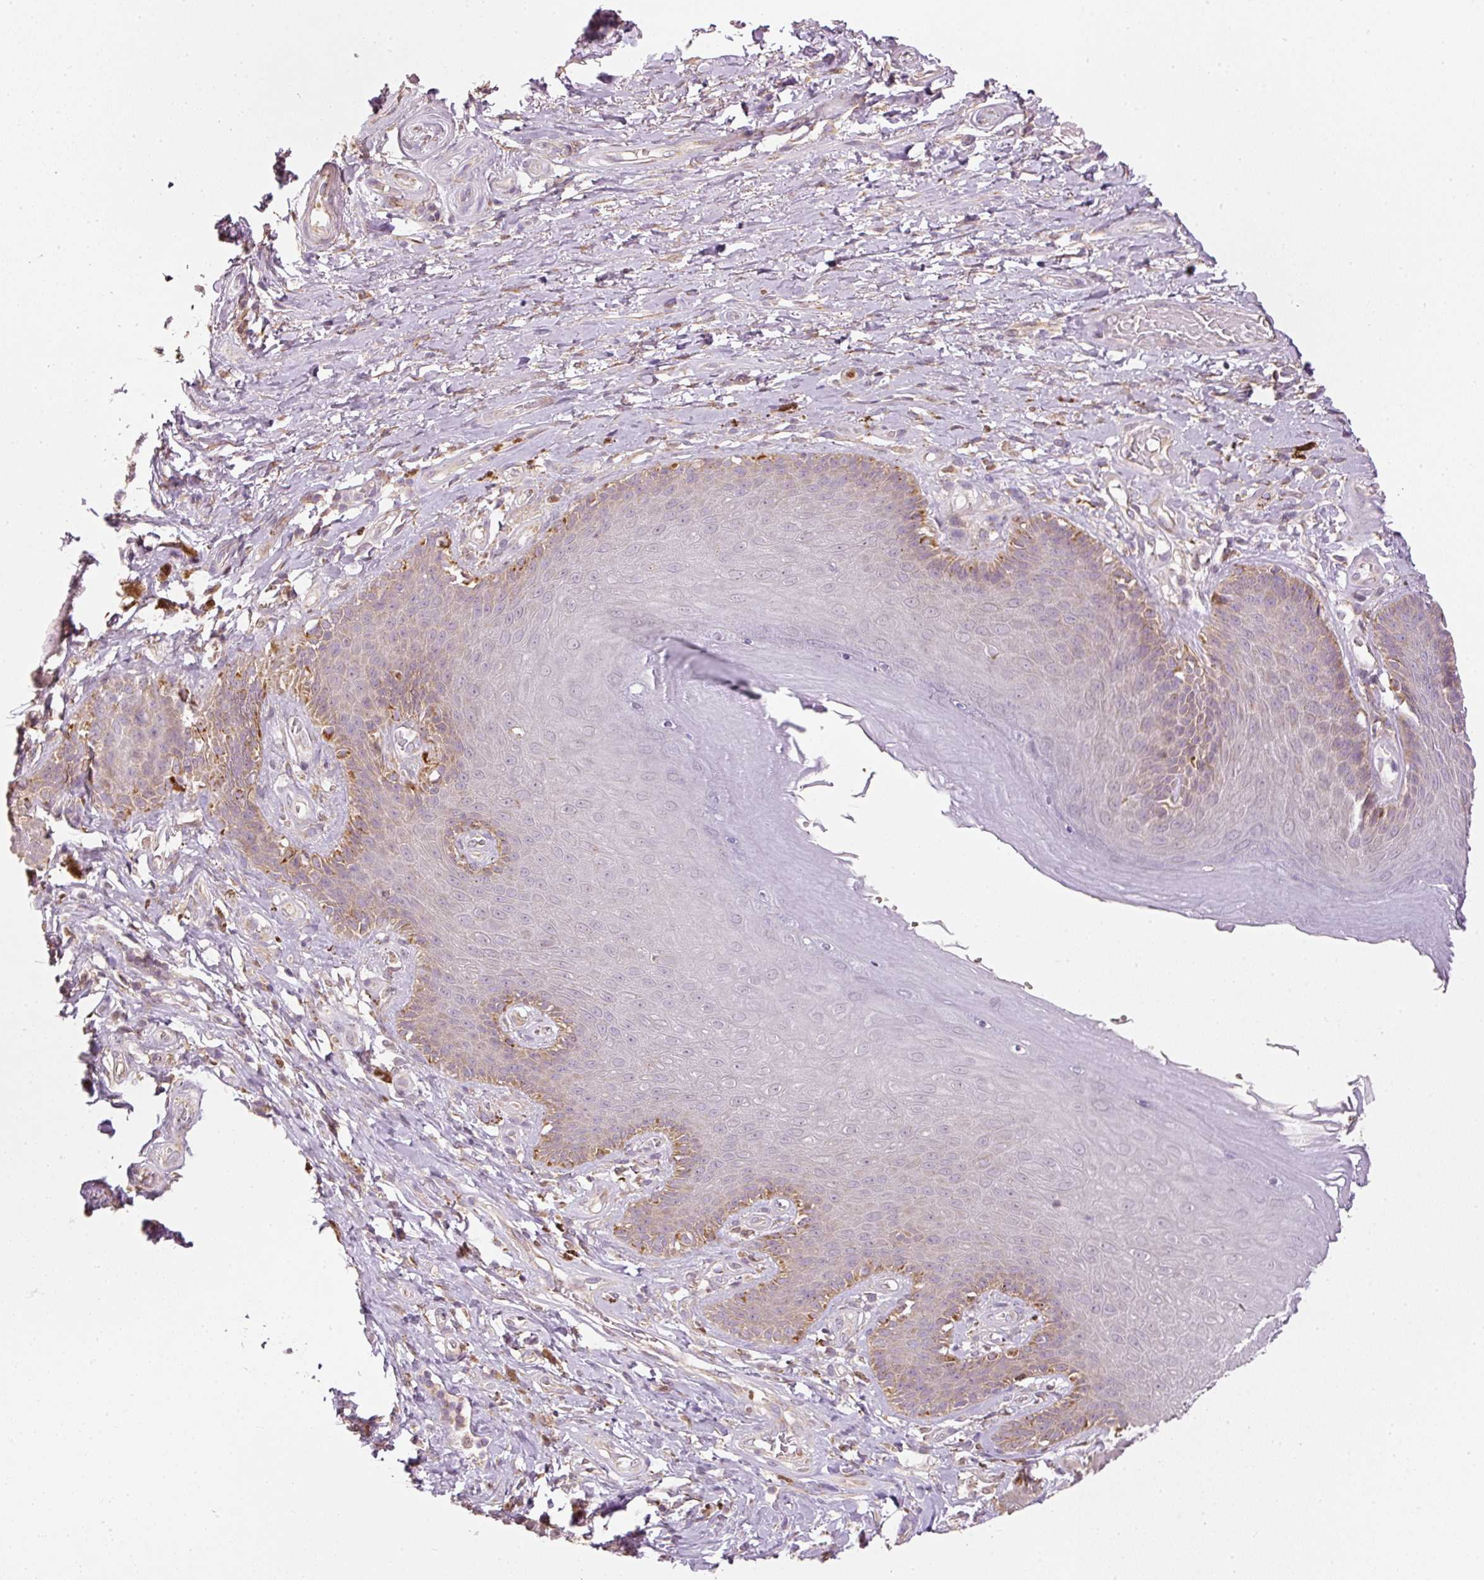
{"staining": {"intensity": "weak", "quantity": "25%-75%", "location": "cytoplasmic/membranous"}, "tissue": "skin", "cell_type": "Epidermal cells", "image_type": "normal", "snomed": [{"axis": "morphology", "description": "Normal tissue, NOS"}, {"axis": "topography", "description": "Anal"}, {"axis": "topography", "description": "Peripheral nerve tissue"}], "caption": "DAB immunohistochemical staining of normal human skin exhibits weak cytoplasmic/membranous protein positivity in approximately 25%-75% of epidermal cells.", "gene": "MTHFD1L", "patient": {"sex": "male", "age": 53}}